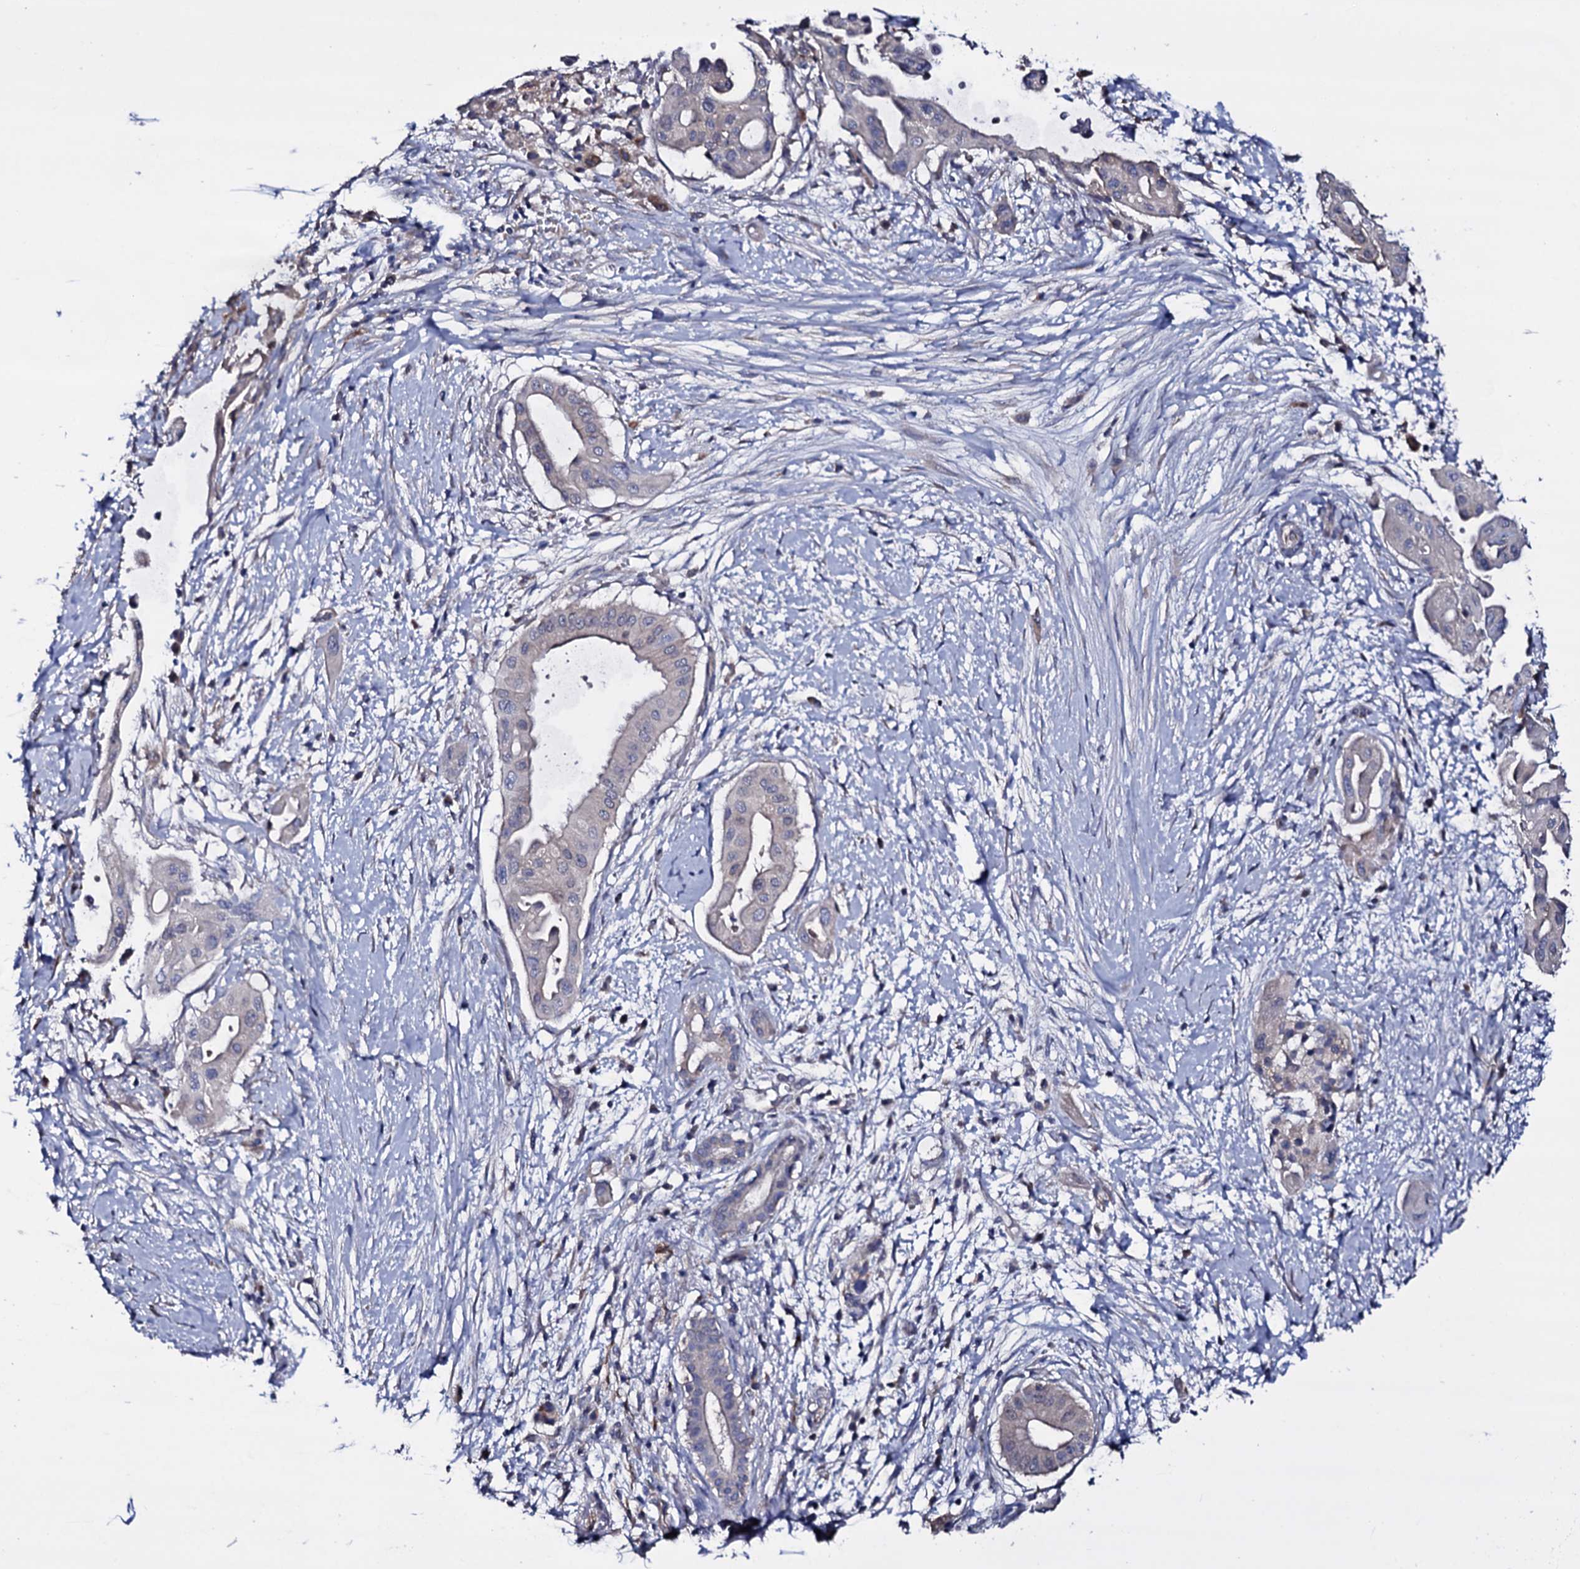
{"staining": {"intensity": "negative", "quantity": "none", "location": "none"}, "tissue": "pancreatic cancer", "cell_type": "Tumor cells", "image_type": "cancer", "snomed": [{"axis": "morphology", "description": "Adenocarcinoma, NOS"}, {"axis": "topography", "description": "Pancreas"}], "caption": "IHC histopathology image of neoplastic tissue: human pancreatic cancer (adenocarcinoma) stained with DAB exhibits no significant protein expression in tumor cells.", "gene": "BCL2L14", "patient": {"sex": "male", "age": 68}}